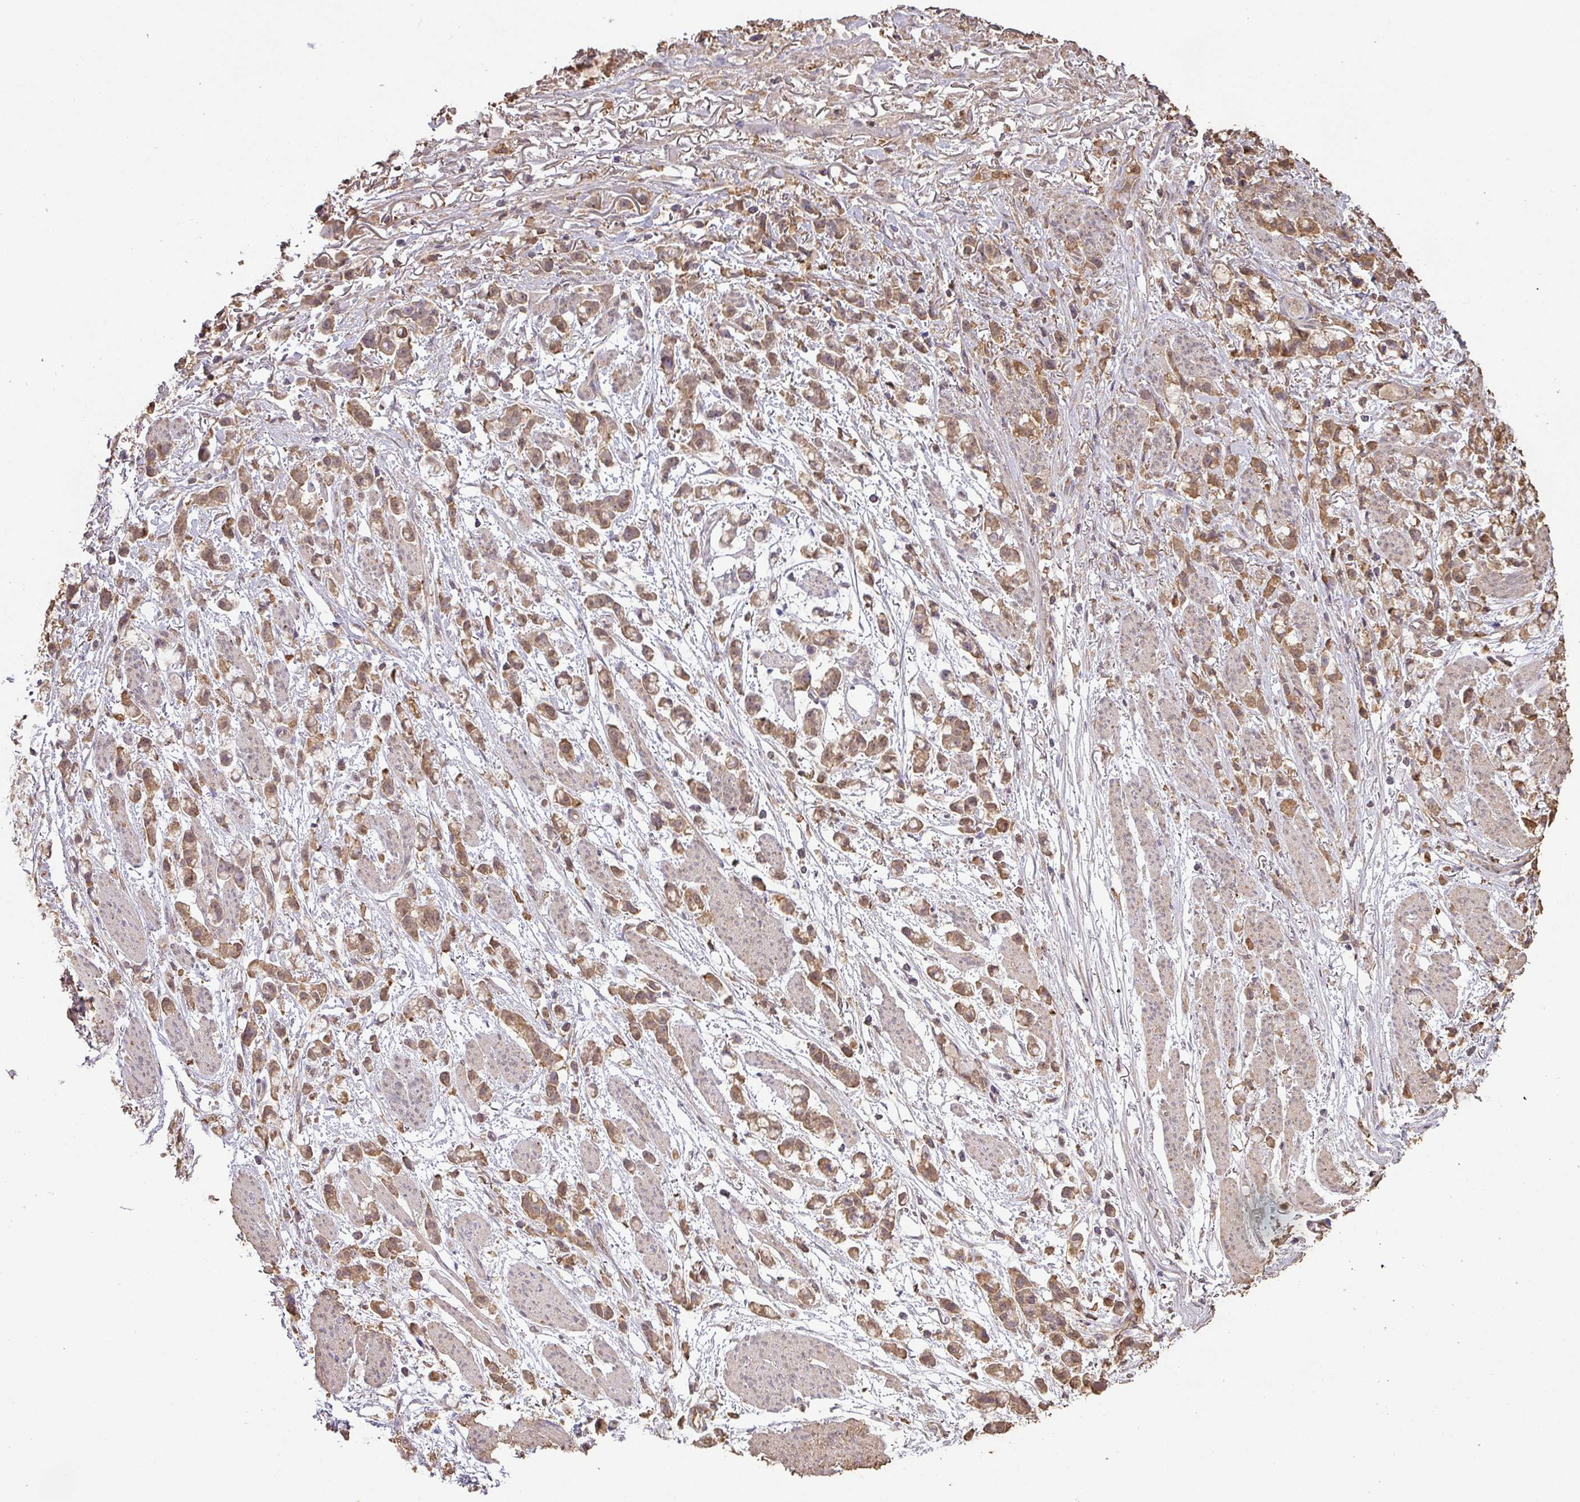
{"staining": {"intensity": "moderate", "quantity": ">75%", "location": "cytoplasmic/membranous"}, "tissue": "stomach cancer", "cell_type": "Tumor cells", "image_type": "cancer", "snomed": [{"axis": "morphology", "description": "Adenocarcinoma, NOS"}, {"axis": "topography", "description": "Stomach"}], "caption": "Immunohistochemistry (IHC) (DAB (3,3'-diaminobenzidine)) staining of stomach adenocarcinoma displays moderate cytoplasmic/membranous protein staining in about >75% of tumor cells.", "gene": "ATAT1", "patient": {"sex": "female", "age": 81}}